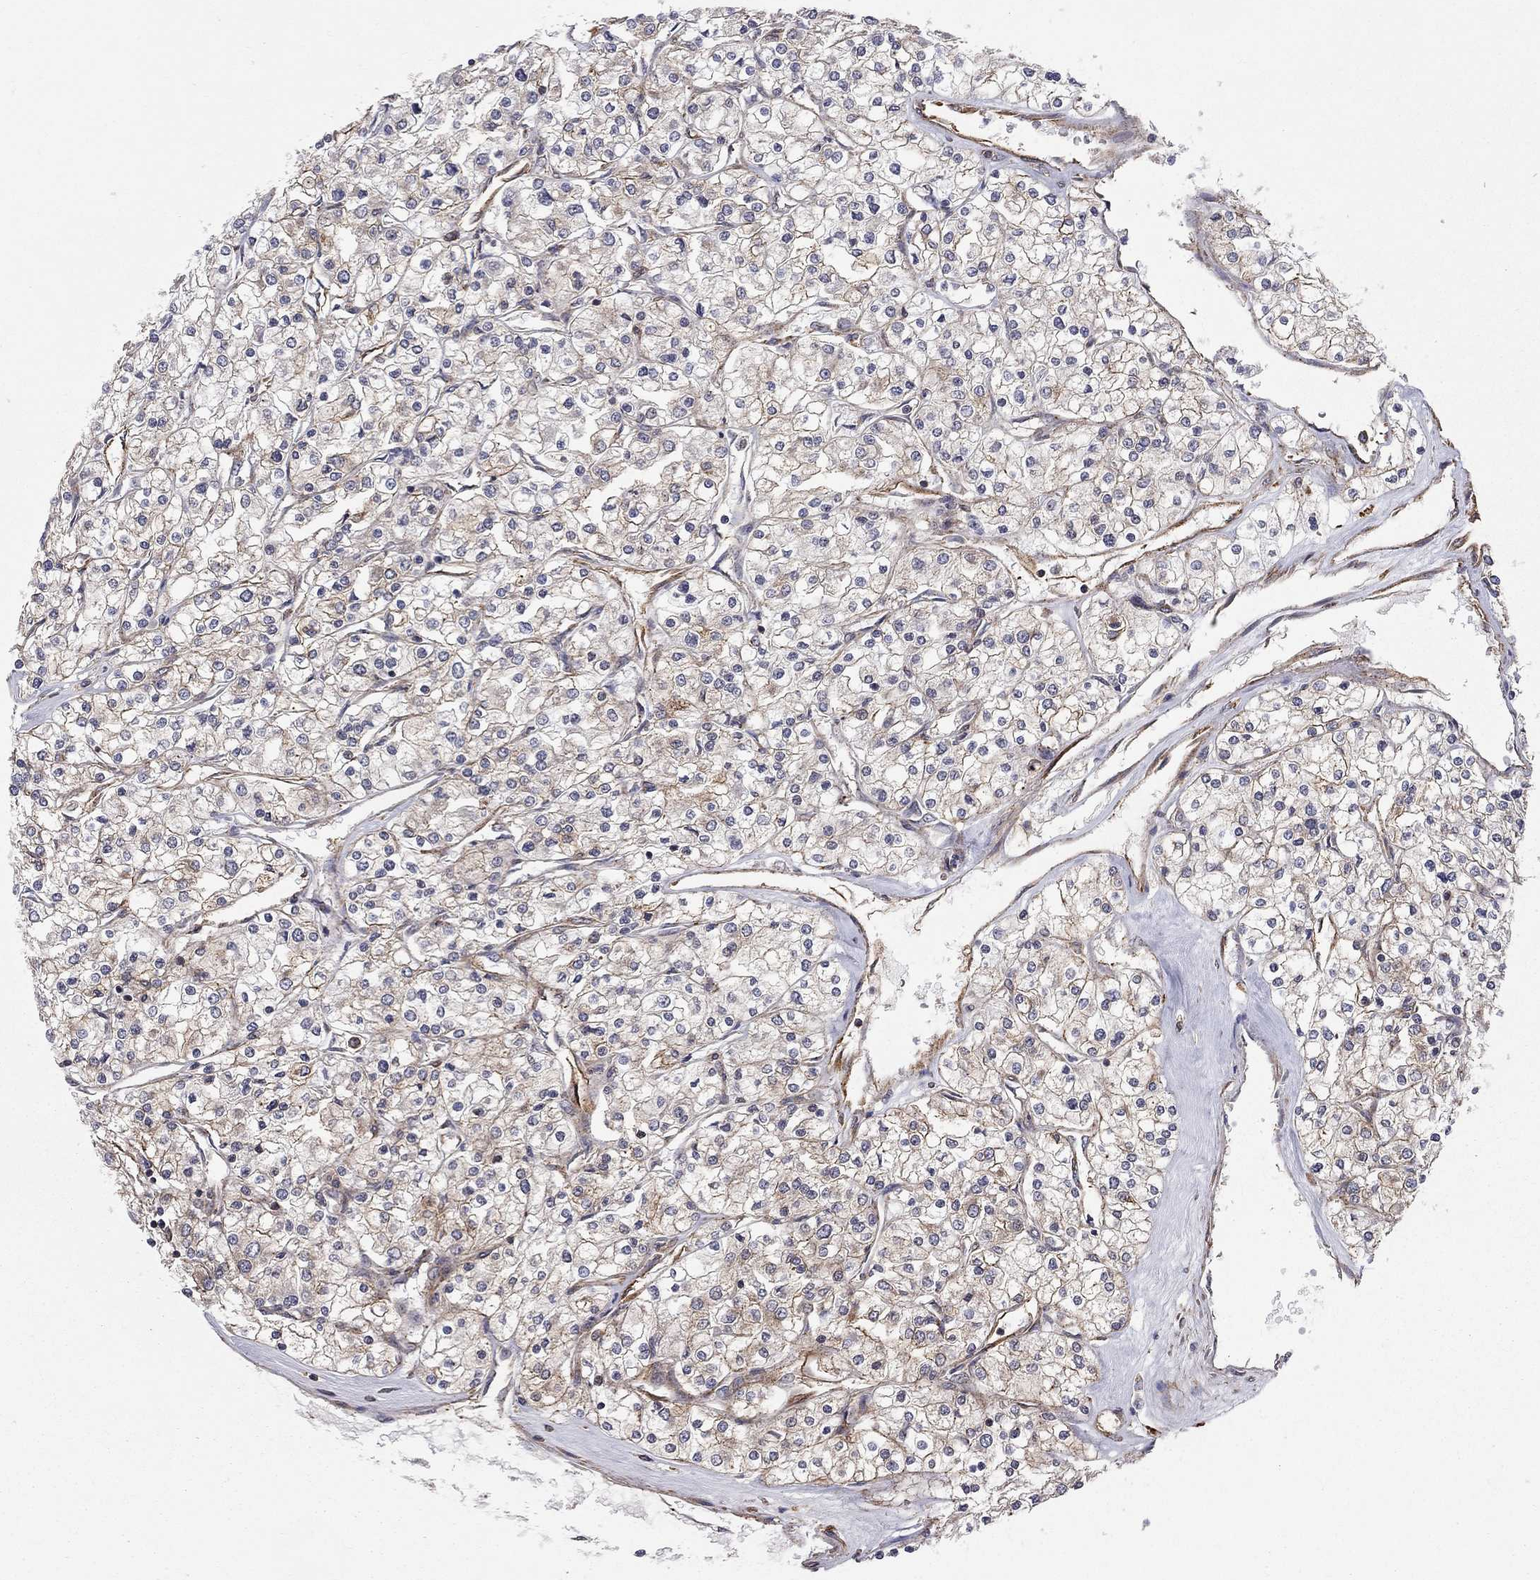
{"staining": {"intensity": "moderate", "quantity": "<25%", "location": "cytoplasmic/membranous"}, "tissue": "renal cancer", "cell_type": "Tumor cells", "image_type": "cancer", "snomed": [{"axis": "morphology", "description": "Adenocarcinoma, NOS"}, {"axis": "topography", "description": "Kidney"}], "caption": "Tumor cells reveal moderate cytoplasmic/membranous positivity in approximately <25% of cells in adenocarcinoma (renal).", "gene": "RASEF", "patient": {"sex": "male", "age": 80}}